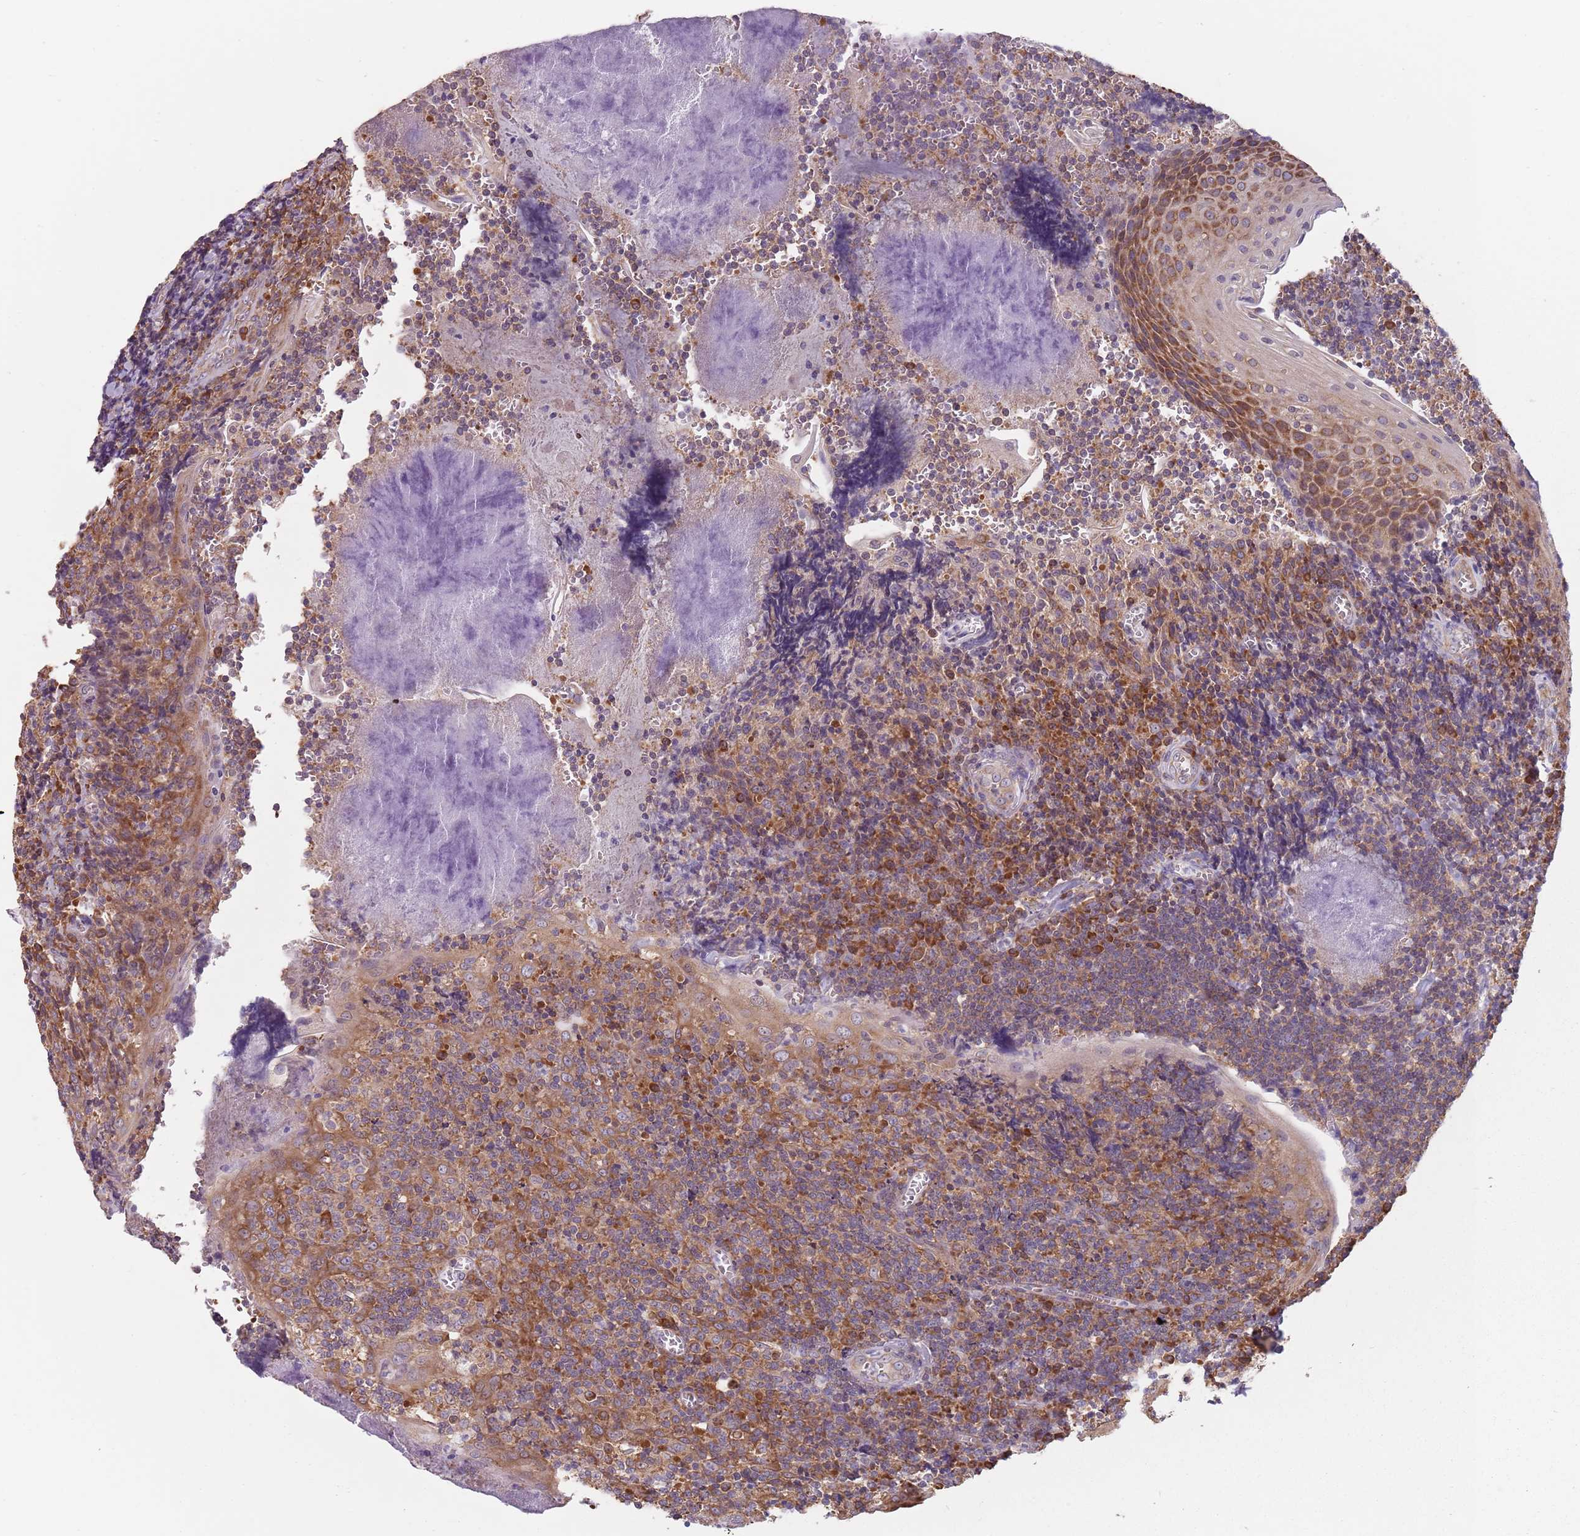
{"staining": {"intensity": "weak", "quantity": "25%-75%", "location": "cytoplasmic/membranous"}, "tissue": "tonsil", "cell_type": "Germinal center cells", "image_type": "normal", "snomed": [{"axis": "morphology", "description": "Normal tissue, NOS"}, {"axis": "topography", "description": "Tonsil"}], "caption": "A low amount of weak cytoplasmic/membranous positivity is appreciated in about 25%-75% of germinal center cells in benign tonsil.", "gene": "RPL17", "patient": {"sex": "male", "age": 27}}